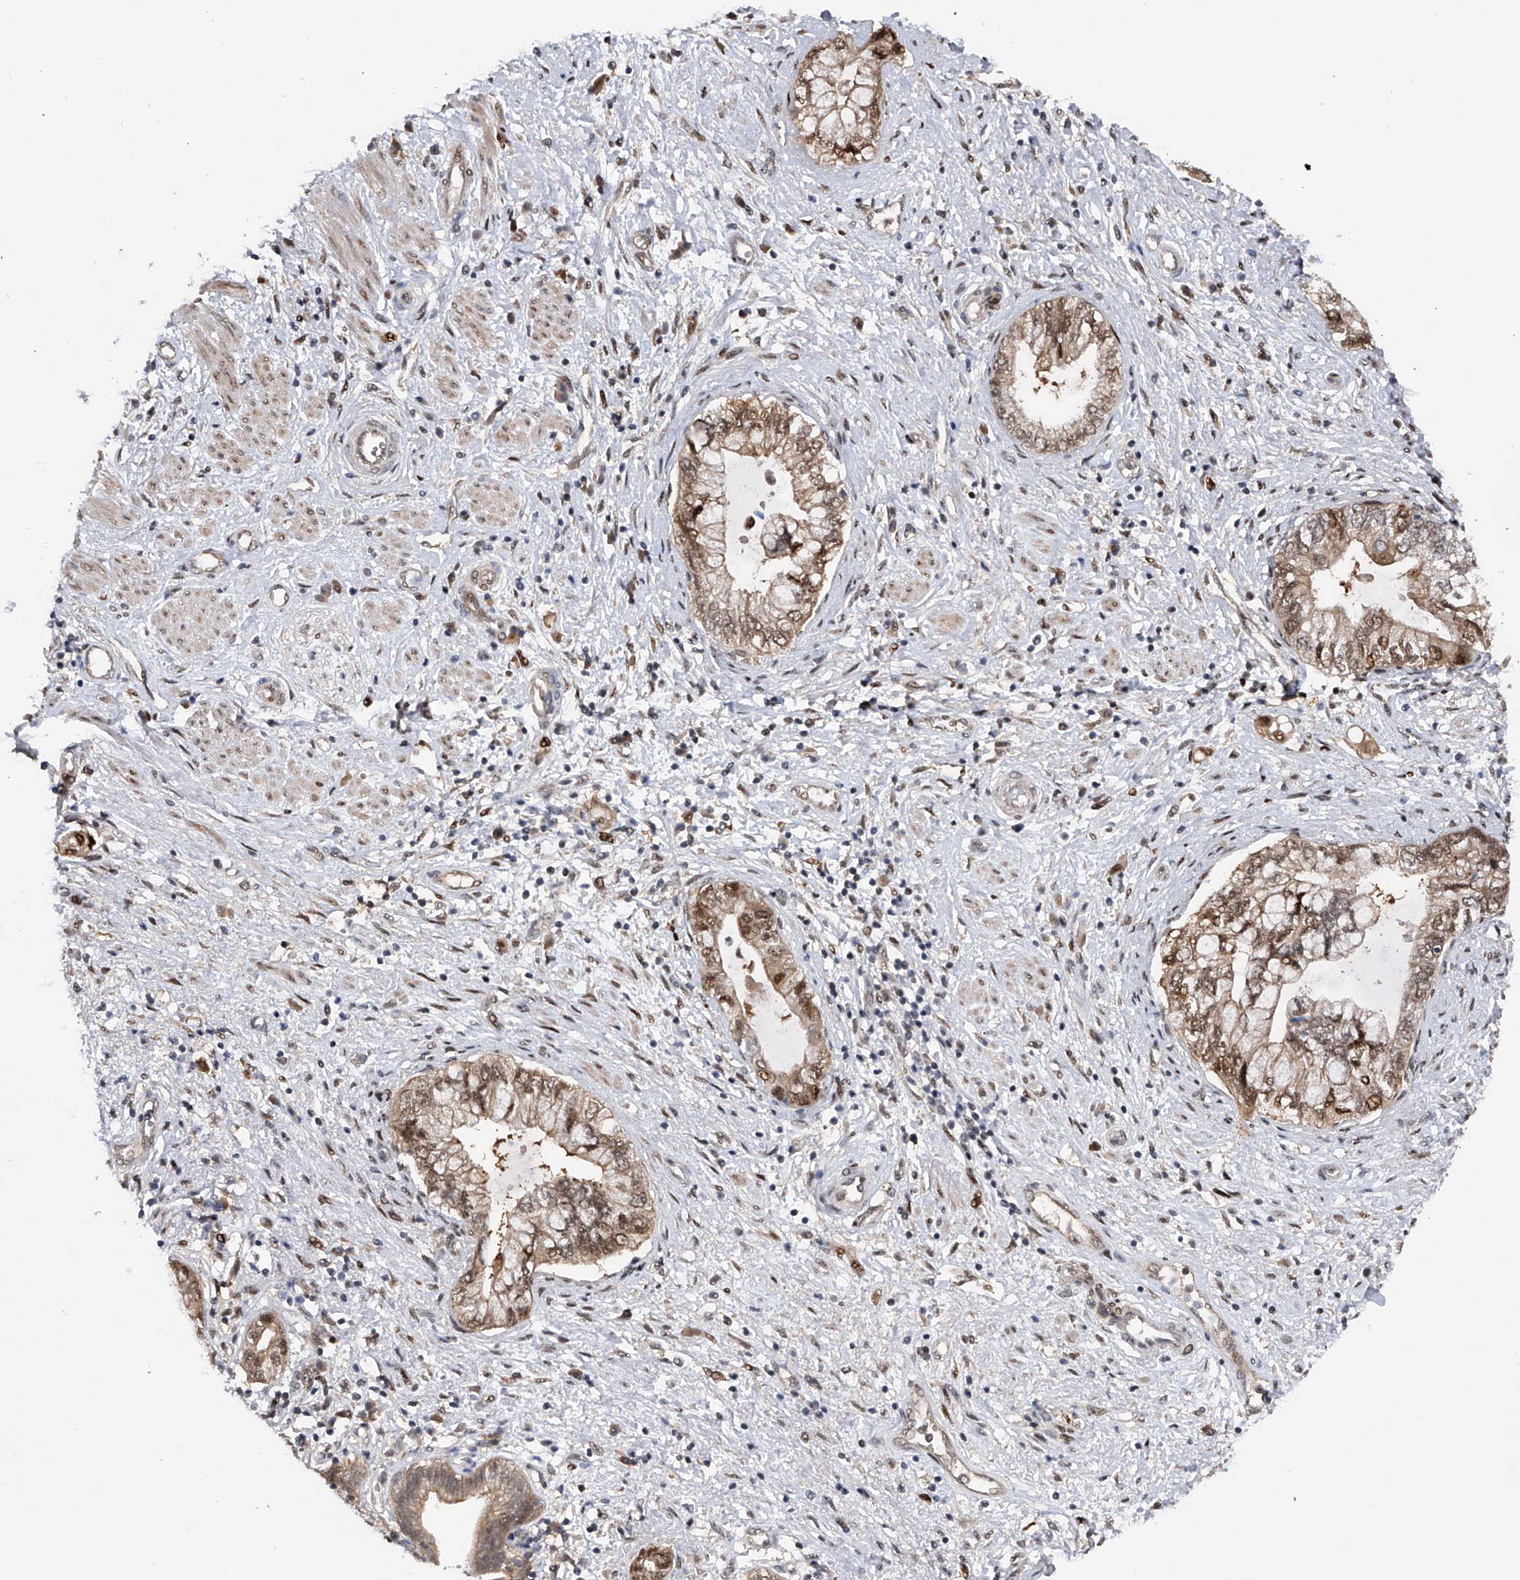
{"staining": {"intensity": "moderate", "quantity": ">75%", "location": "cytoplasmic/membranous,nuclear"}, "tissue": "pancreatic cancer", "cell_type": "Tumor cells", "image_type": "cancer", "snomed": [{"axis": "morphology", "description": "Adenocarcinoma, NOS"}, {"axis": "topography", "description": "Pancreas"}], "caption": "The micrograph displays a brown stain indicating the presence of a protein in the cytoplasmic/membranous and nuclear of tumor cells in pancreatic cancer.", "gene": "RWDD2A", "patient": {"sex": "female", "age": 73}}